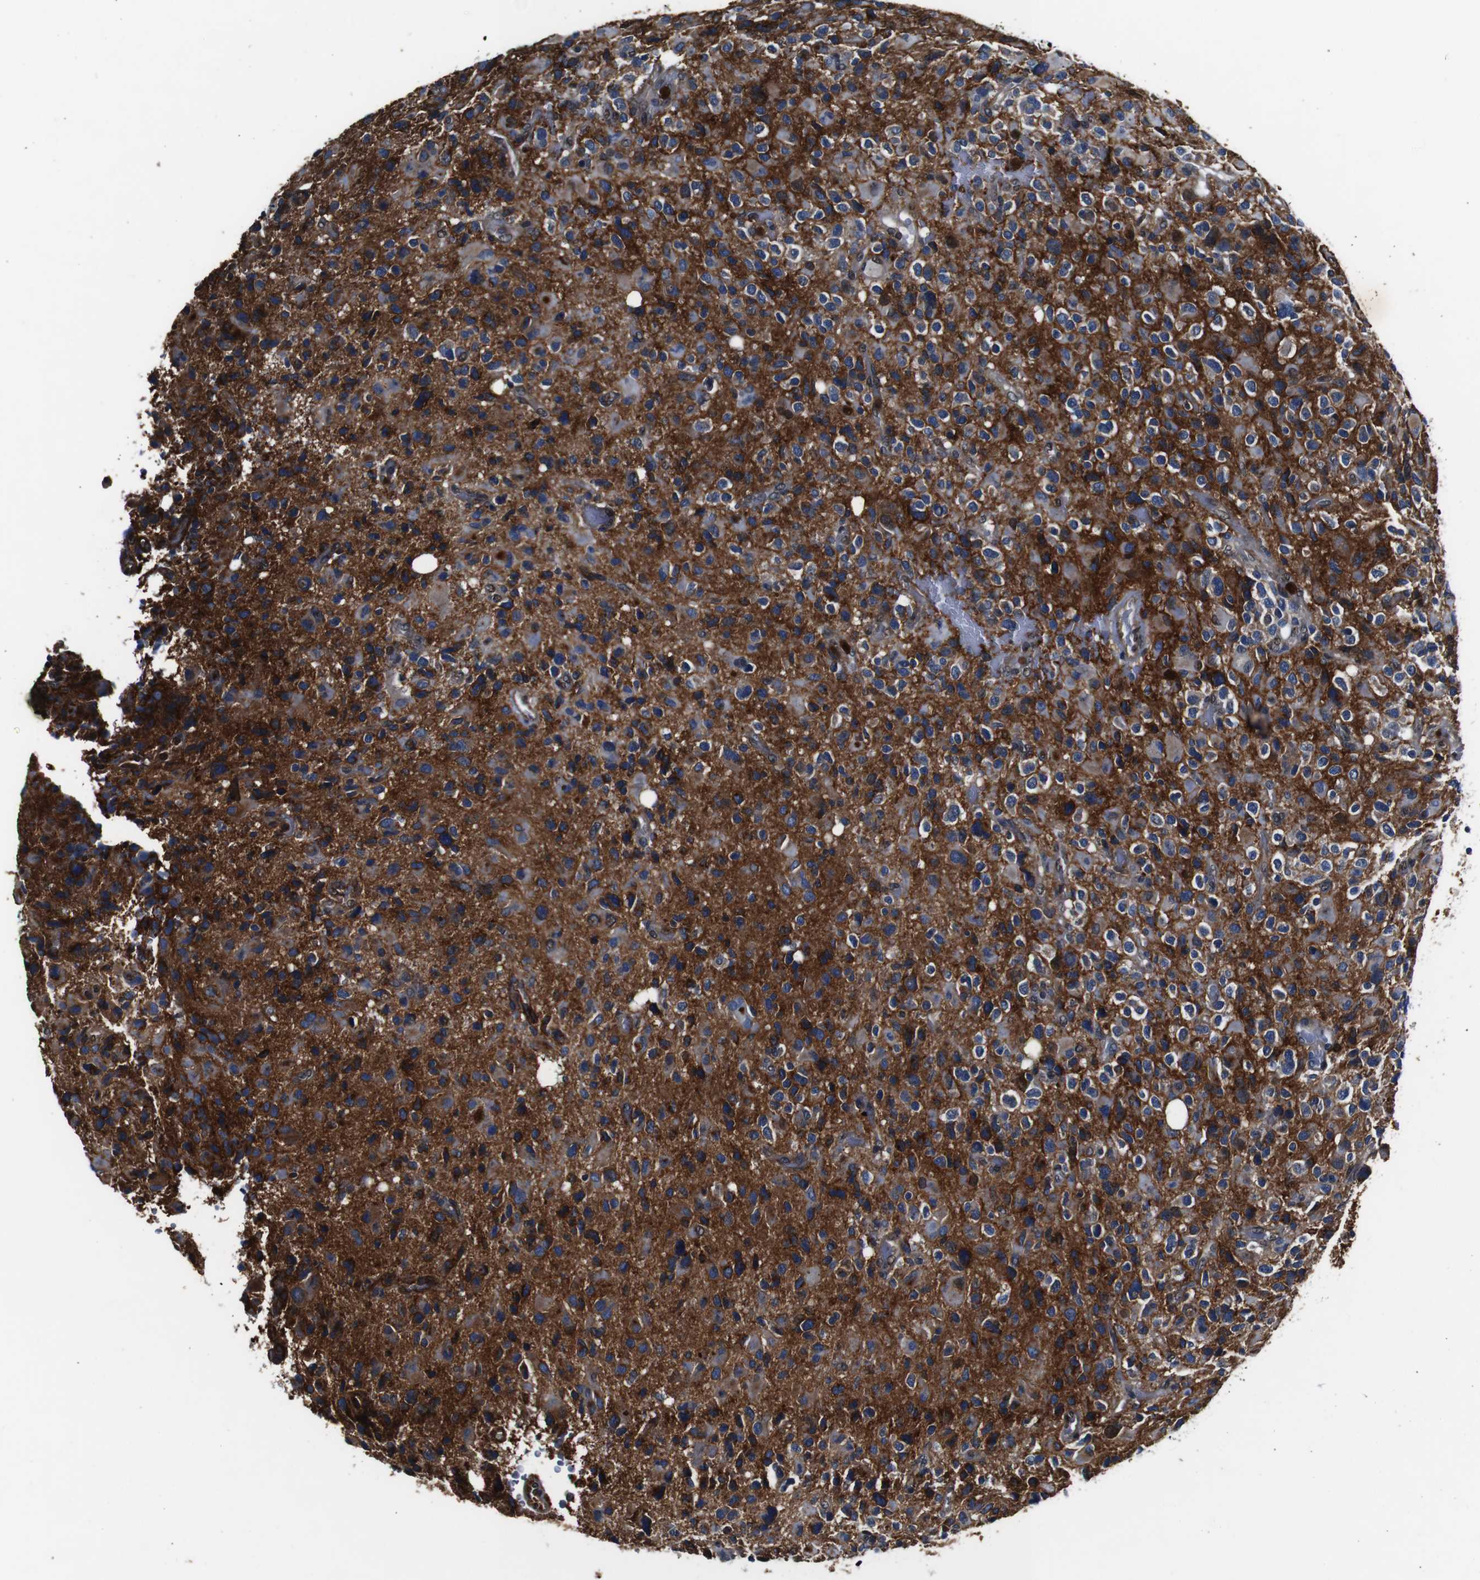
{"staining": {"intensity": "strong", "quantity": "<25%", "location": "cytoplasmic/membranous"}, "tissue": "glioma", "cell_type": "Tumor cells", "image_type": "cancer", "snomed": [{"axis": "morphology", "description": "Glioma, malignant, High grade"}, {"axis": "topography", "description": "Brain"}], "caption": "High-magnification brightfield microscopy of malignant high-grade glioma stained with DAB (3,3'-diaminobenzidine) (brown) and counterstained with hematoxylin (blue). tumor cells exhibit strong cytoplasmic/membranous positivity is seen in about<25% of cells.", "gene": "ANXA1", "patient": {"sex": "male", "age": 48}}